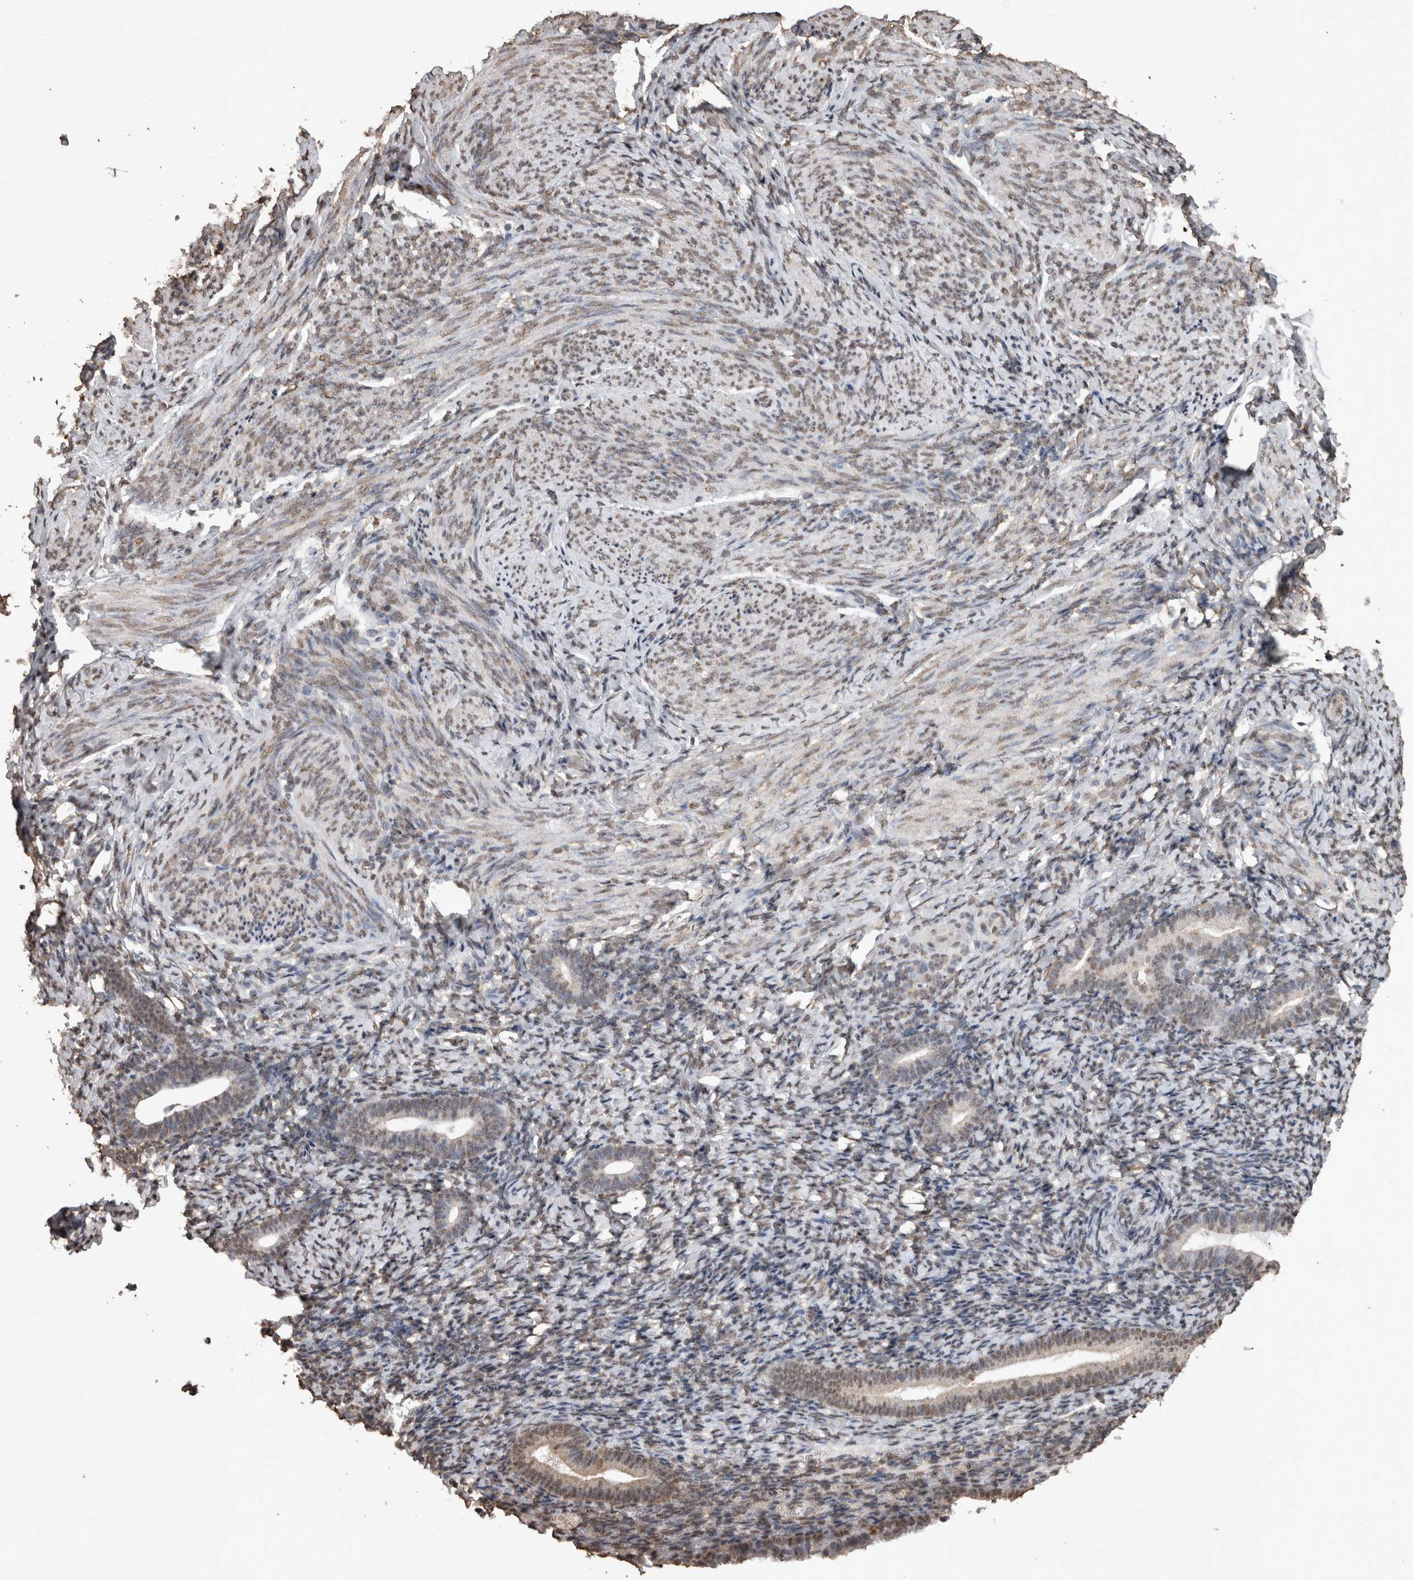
{"staining": {"intensity": "weak", "quantity": ">75%", "location": "nuclear"}, "tissue": "endometrium", "cell_type": "Cells in endometrial stroma", "image_type": "normal", "snomed": [{"axis": "morphology", "description": "Normal tissue, NOS"}, {"axis": "topography", "description": "Endometrium"}], "caption": "Immunohistochemistry image of unremarkable endometrium stained for a protein (brown), which exhibits low levels of weak nuclear staining in approximately >75% of cells in endometrial stroma.", "gene": "SMAD7", "patient": {"sex": "female", "age": 51}}